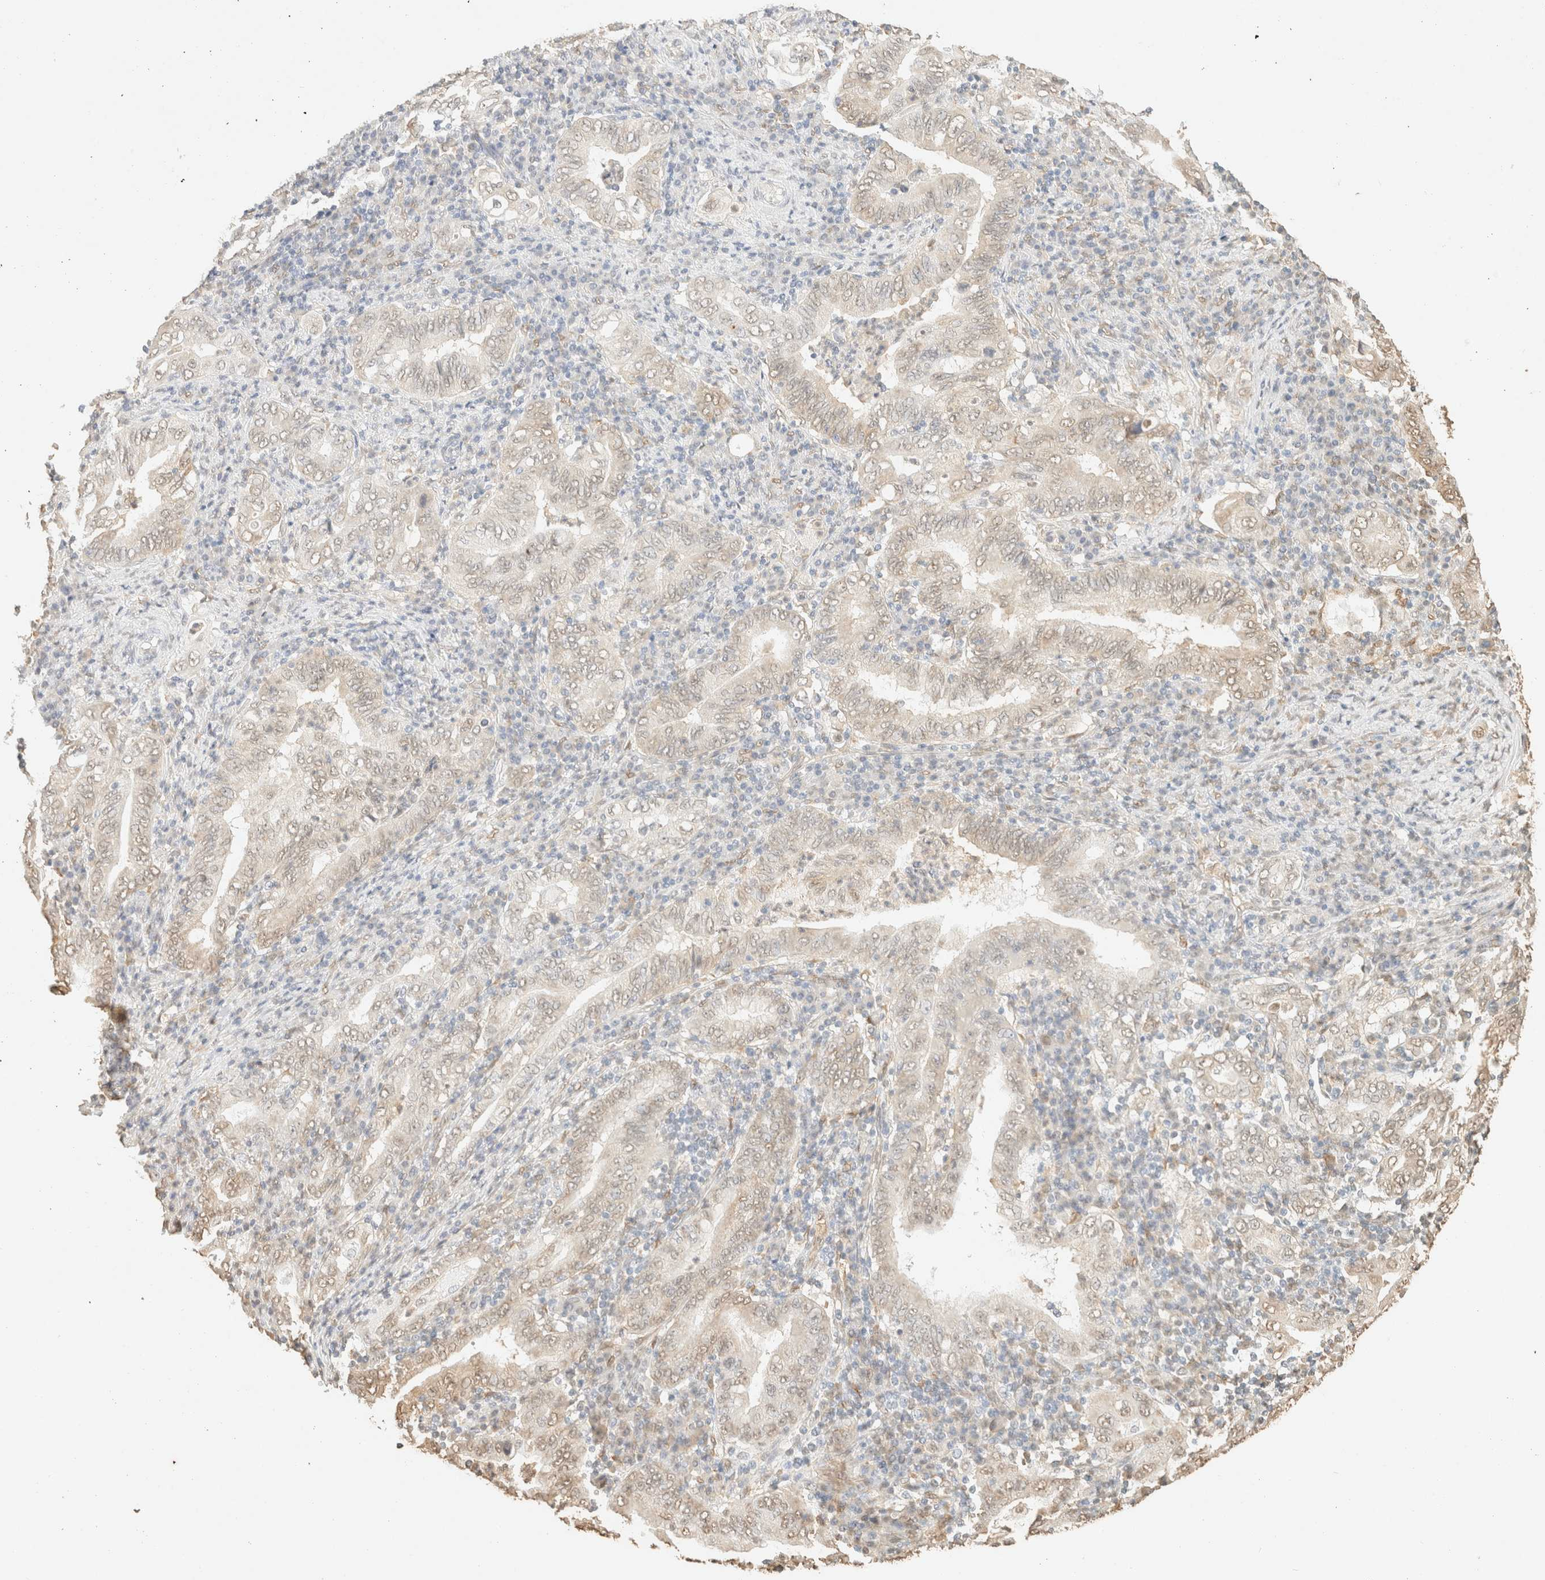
{"staining": {"intensity": "weak", "quantity": "25%-75%", "location": "nuclear"}, "tissue": "stomach cancer", "cell_type": "Tumor cells", "image_type": "cancer", "snomed": [{"axis": "morphology", "description": "Normal tissue, NOS"}, {"axis": "morphology", "description": "Adenocarcinoma, NOS"}, {"axis": "topography", "description": "Esophagus"}, {"axis": "topography", "description": "Stomach, upper"}, {"axis": "topography", "description": "Peripheral nerve tissue"}], "caption": "An image of stomach adenocarcinoma stained for a protein demonstrates weak nuclear brown staining in tumor cells.", "gene": "S100A13", "patient": {"sex": "male", "age": 62}}